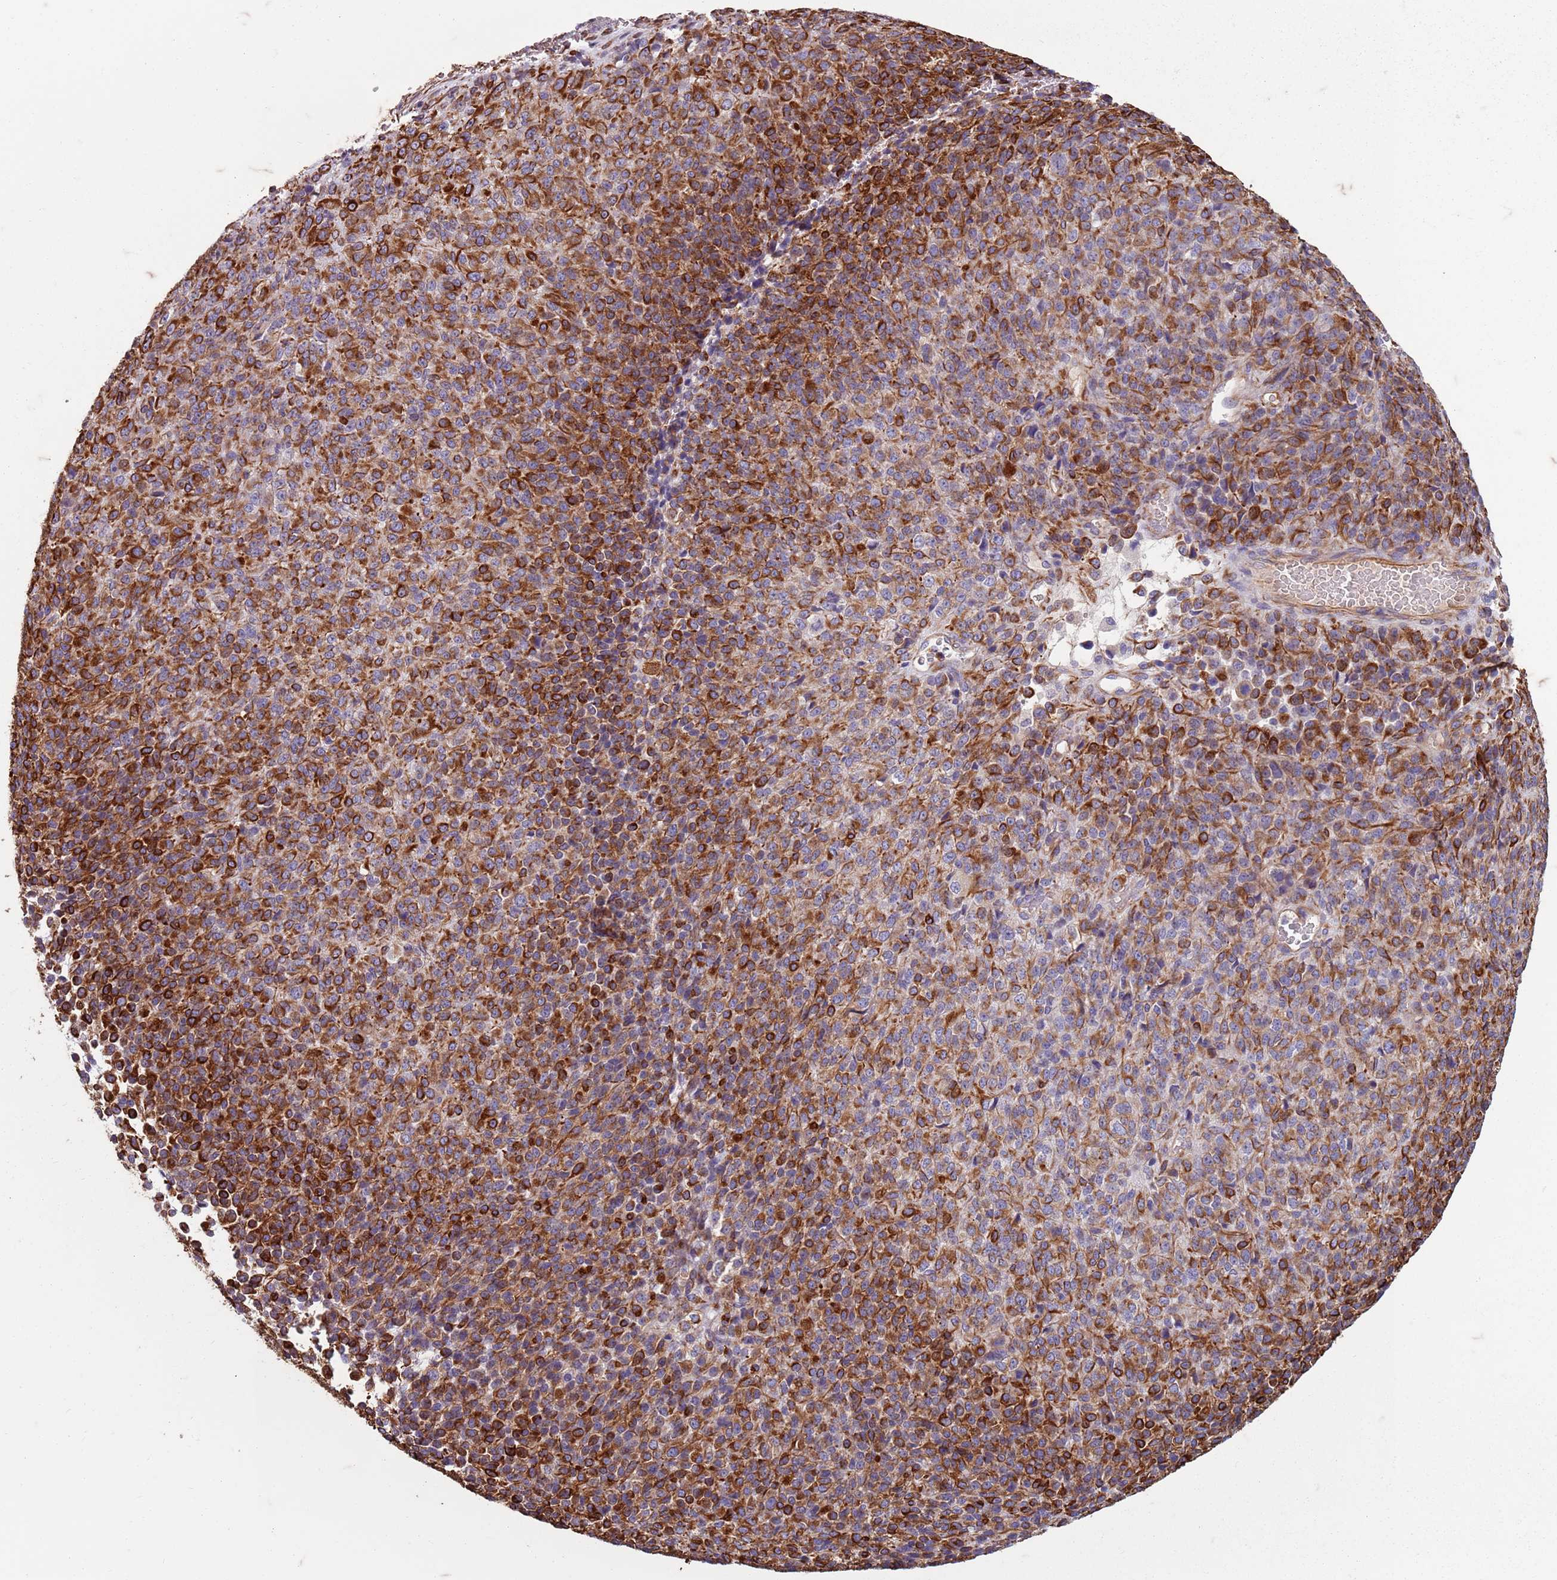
{"staining": {"intensity": "strong", "quantity": "25%-75%", "location": "cytoplasmic/membranous"}, "tissue": "melanoma", "cell_type": "Tumor cells", "image_type": "cancer", "snomed": [{"axis": "morphology", "description": "Malignant melanoma, Metastatic site"}, {"axis": "topography", "description": "Brain"}], "caption": "A high-resolution micrograph shows immunohistochemistry (IHC) staining of malignant melanoma (metastatic site), which shows strong cytoplasmic/membranous positivity in approximately 25%-75% of tumor cells. Nuclei are stained in blue.", "gene": "TAS2R38", "patient": {"sex": "female", "age": 56}}